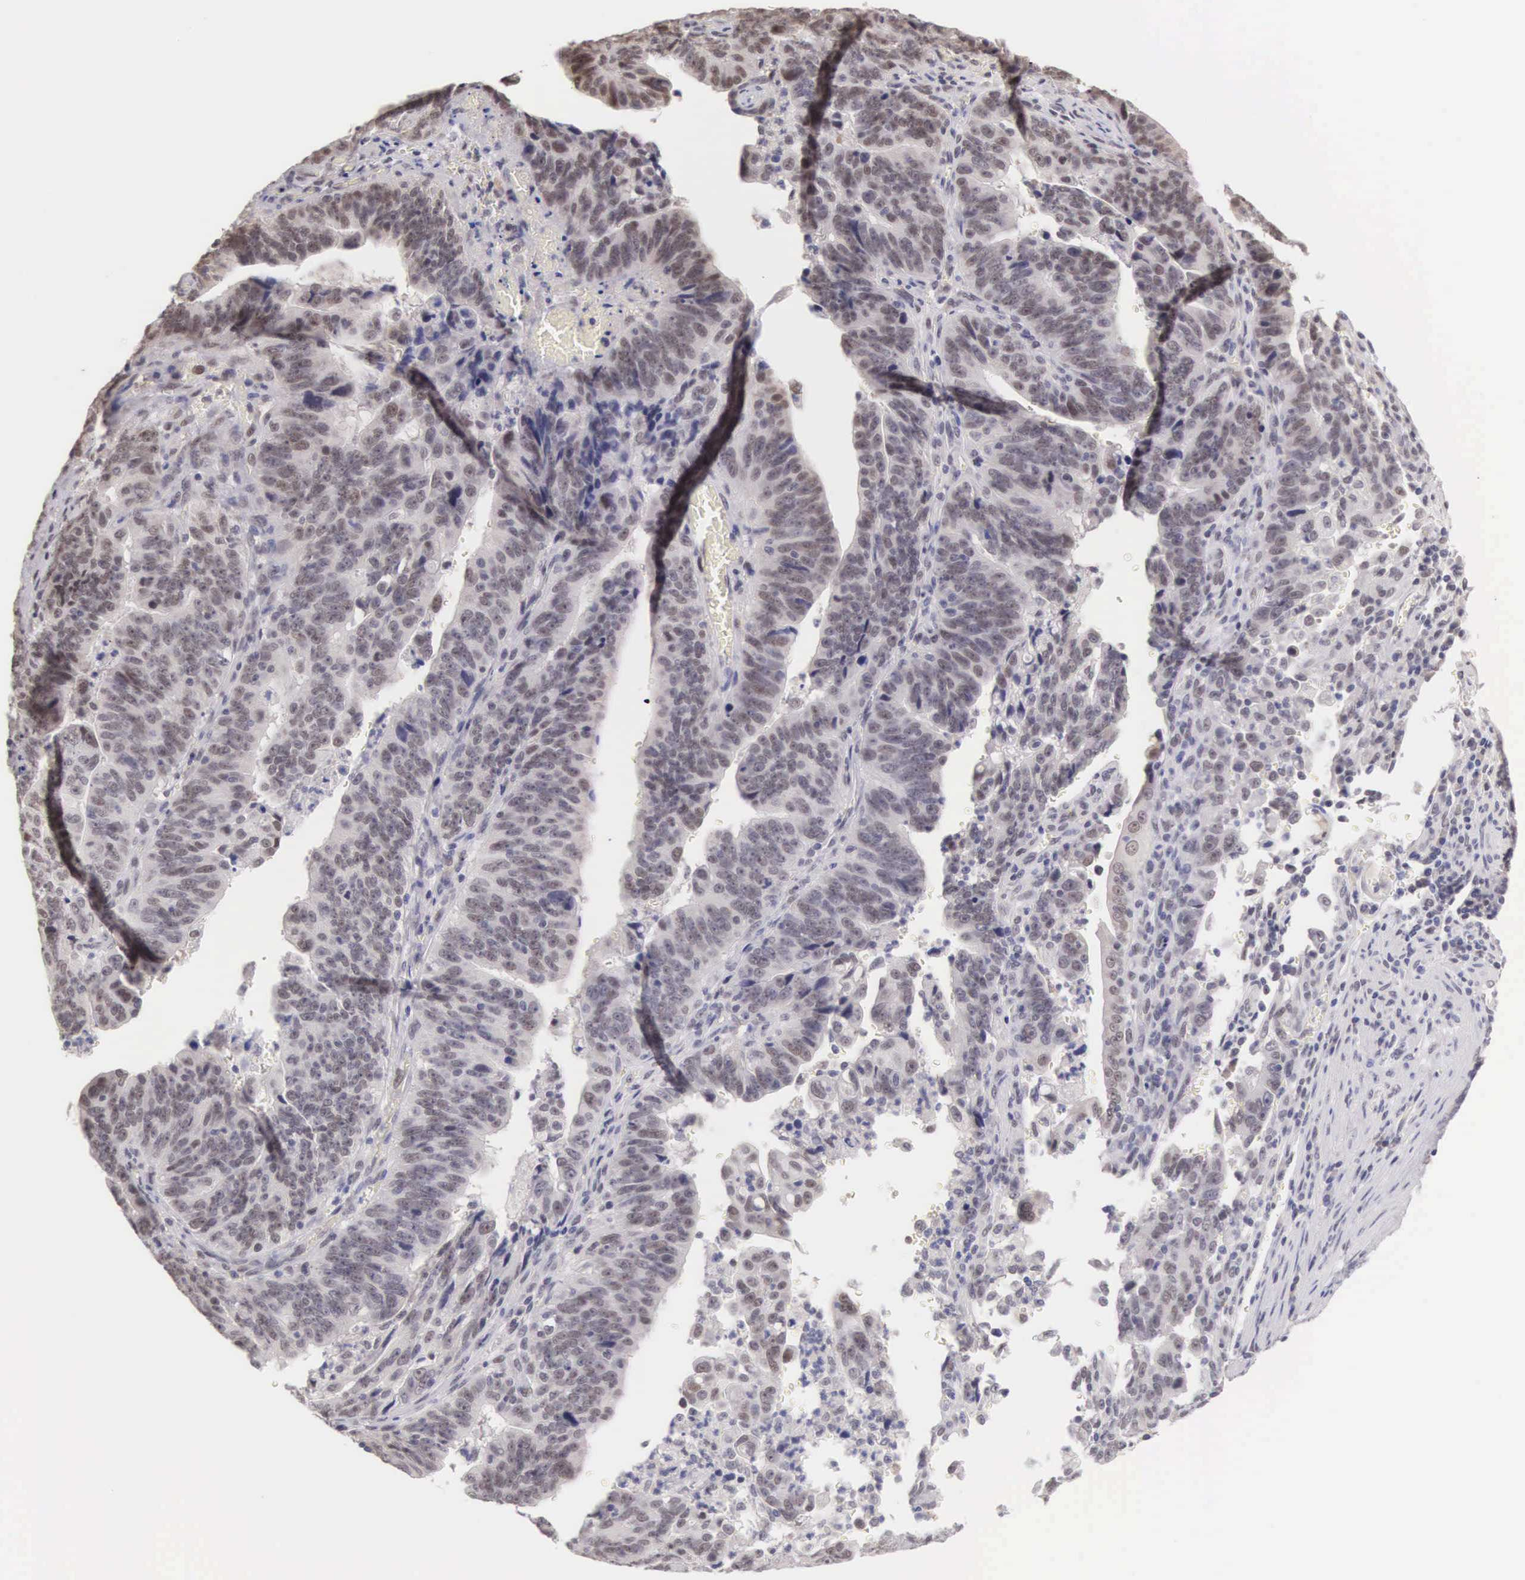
{"staining": {"intensity": "weak", "quantity": "<25%", "location": "nuclear"}, "tissue": "stomach cancer", "cell_type": "Tumor cells", "image_type": "cancer", "snomed": [{"axis": "morphology", "description": "Adenocarcinoma, NOS"}, {"axis": "topography", "description": "Stomach, upper"}], "caption": "Immunohistochemistry of human stomach cancer demonstrates no positivity in tumor cells.", "gene": "HMGXB4", "patient": {"sex": "female", "age": 50}}